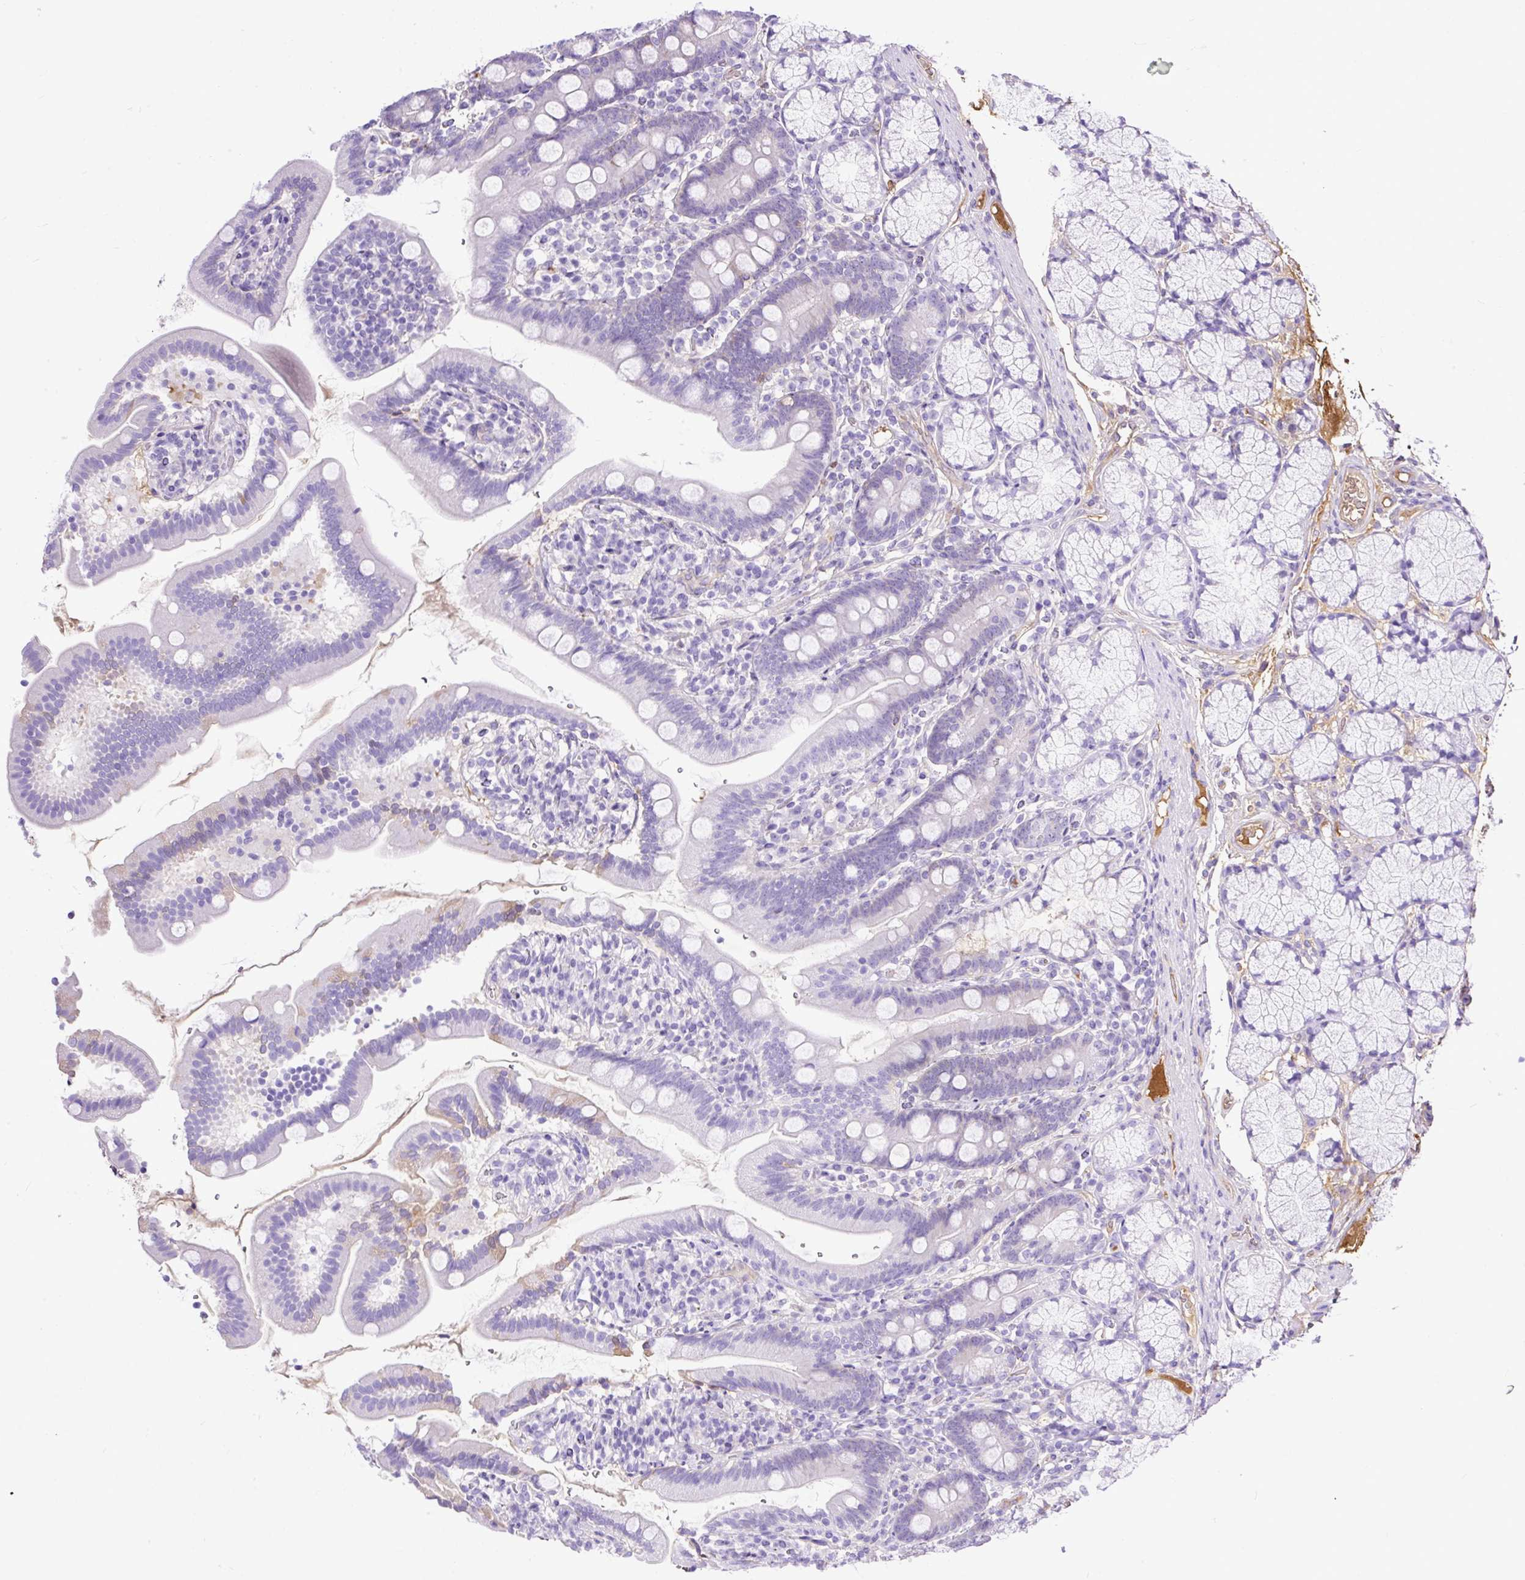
{"staining": {"intensity": "negative", "quantity": "none", "location": "none"}, "tissue": "duodenum", "cell_type": "Glandular cells", "image_type": "normal", "snomed": [{"axis": "morphology", "description": "Normal tissue, NOS"}, {"axis": "topography", "description": "Duodenum"}], "caption": "This is an immunohistochemistry image of normal human duodenum. There is no positivity in glandular cells.", "gene": "CLEC3B", "patient": {"sex": "female", "age": 67}}